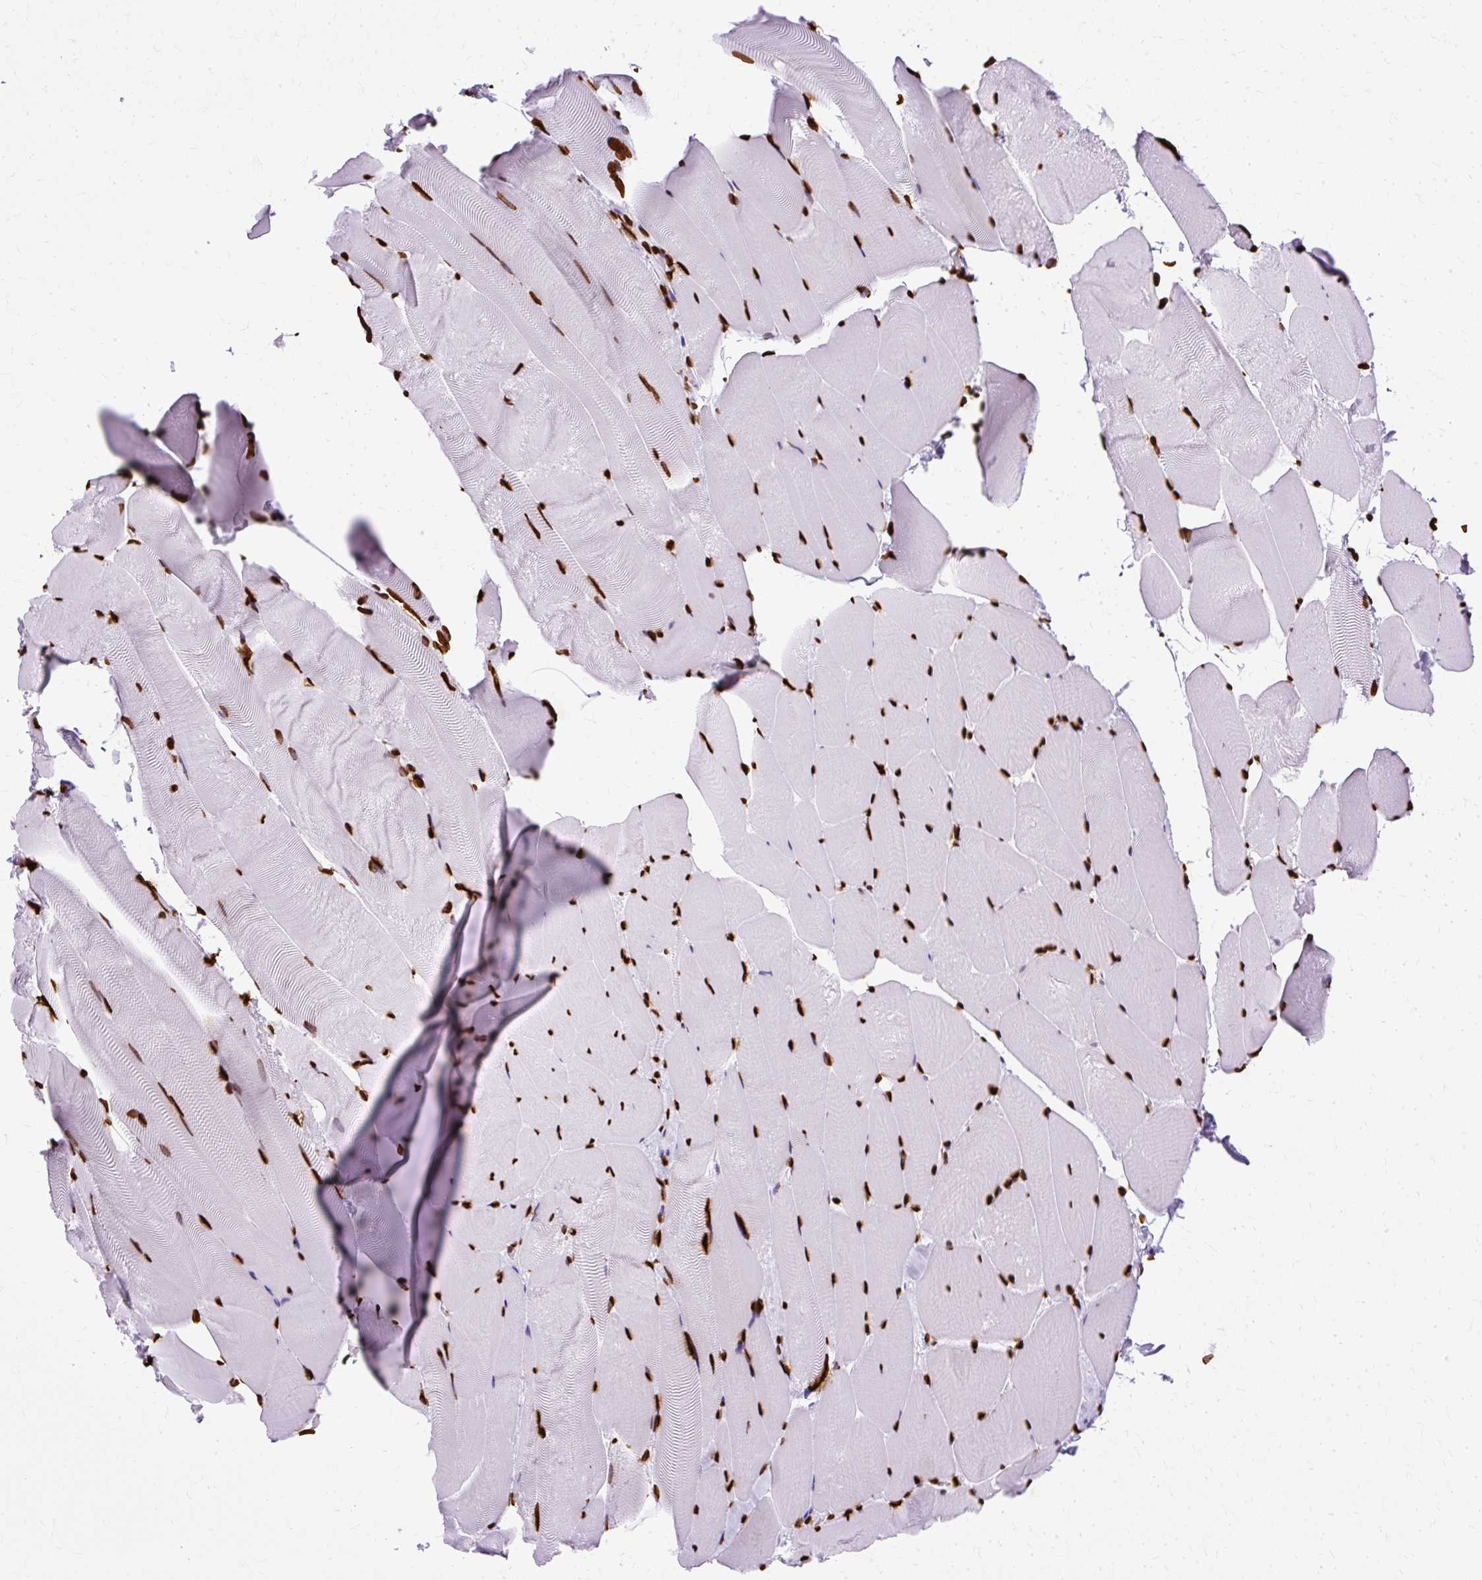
{"staining": {"intensity": "strong", "quantity": ">75%", "location": "nuclear"}, "tissue": "skeletal muscle", "cell_type": "Myocytes", "image_type": "normal", "snomed": [{"axis": "morphology", "description": "Normal tissue, NOS"}, {"axis": "topography", "description": "Skeletal muscle"}], "caption": "IHC (DAB) staining of normal human skeletal muscle demonstrates strong nuclear protein expression in about >75% of myocytes. (brown staining indicates protein expression, while blue staining denotes nuclei).", "gene": "TMEM184C", "patient": {"sex": "female", "age": 64}}